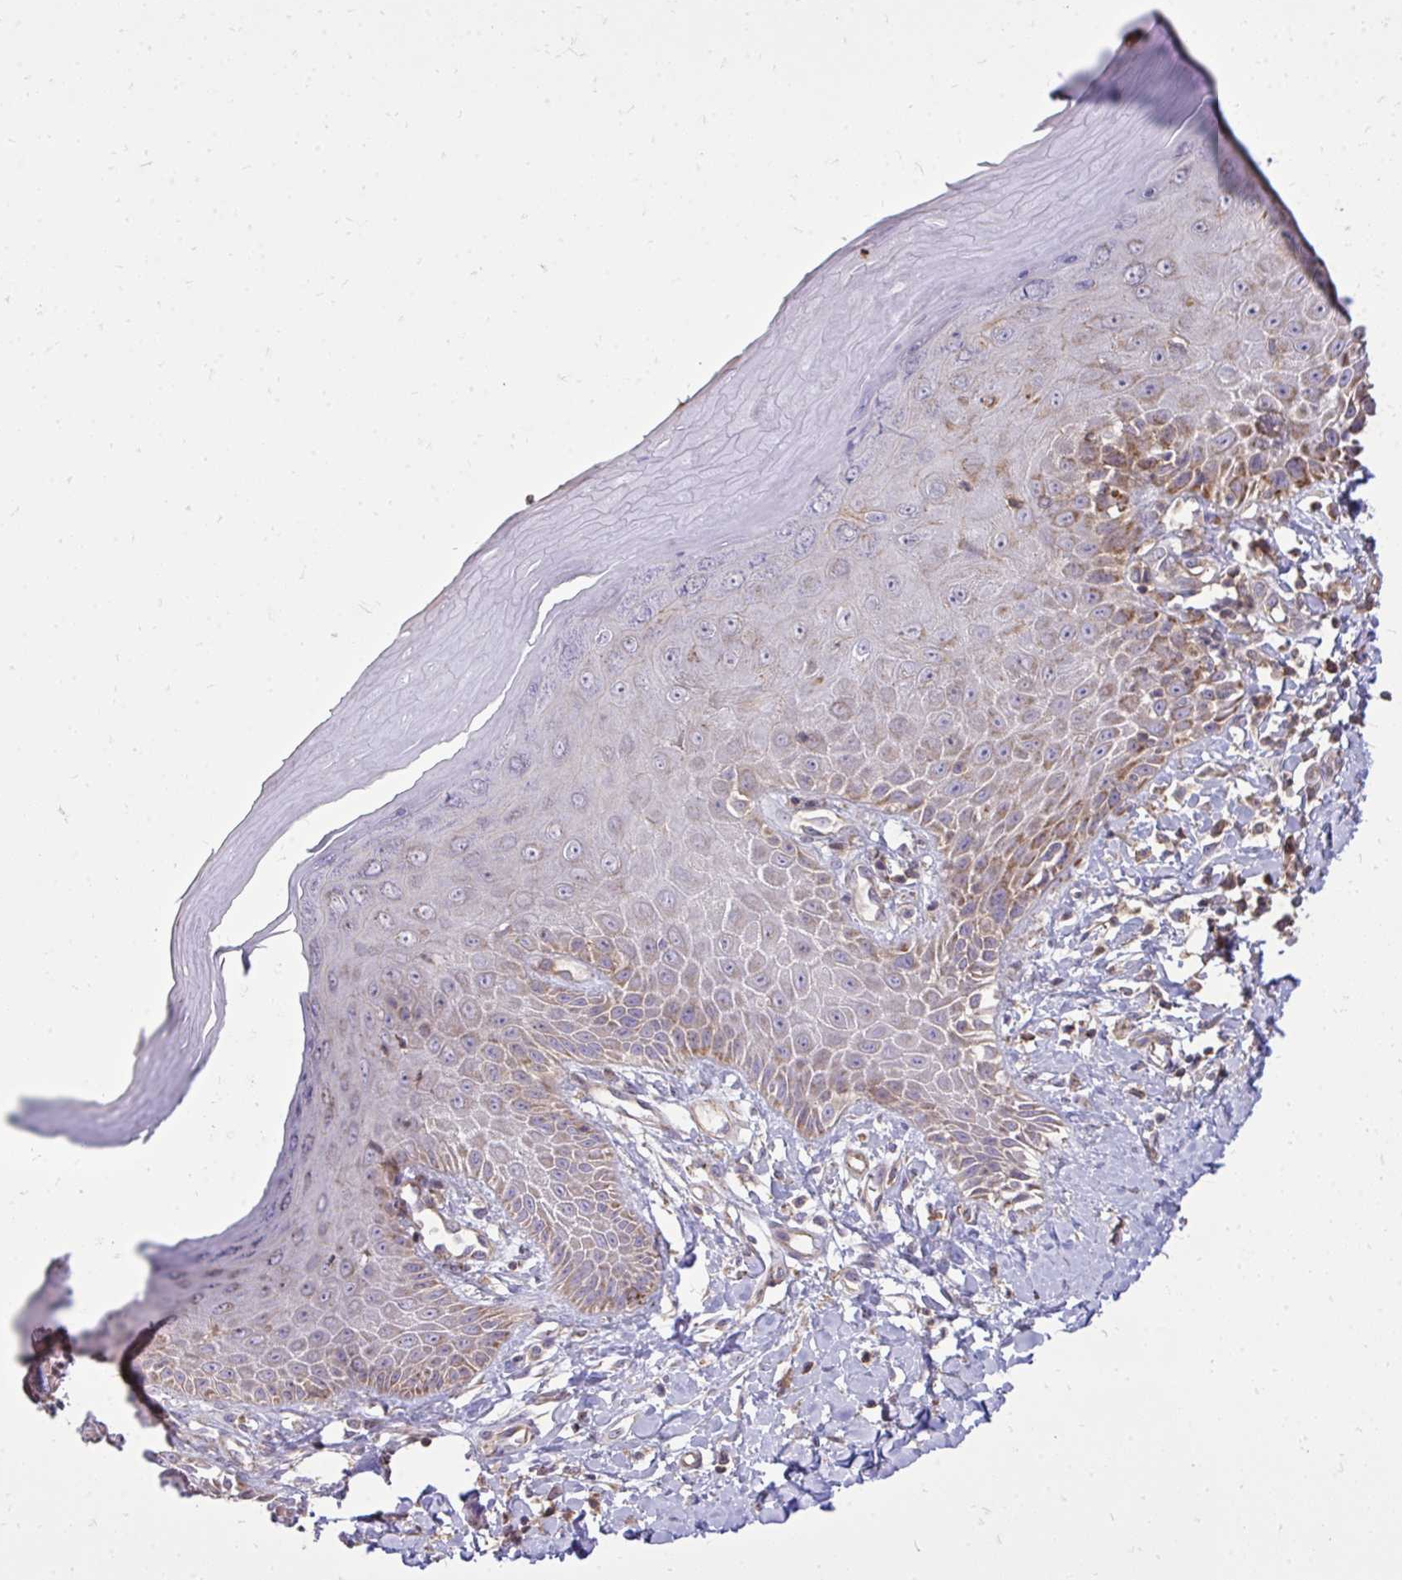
{"staining": {"intensity": "moderate", "quantity": "25%-75%", "location": "cytoplasmic/membranous"}, "tissue": "skin", "cell_type": "Epidermal cells", "image_type": "normal", "snomed": [{"axis": "morphology", "description": "Normal tissue, NOS"}, {"axis": "topography", "description": "Anal"}, {"axis": "topography", "description": "Peripheral nerve tissue"}], "caption": "Approximately 25%-75% of epidermal cells in benign skin demonstrate moderate cytoplasmic/membranous protein staining as visualized by brown immunohistochemical staining.", "gene": "SLC7A5", "patient": {"sex": "male", "age": 78}}